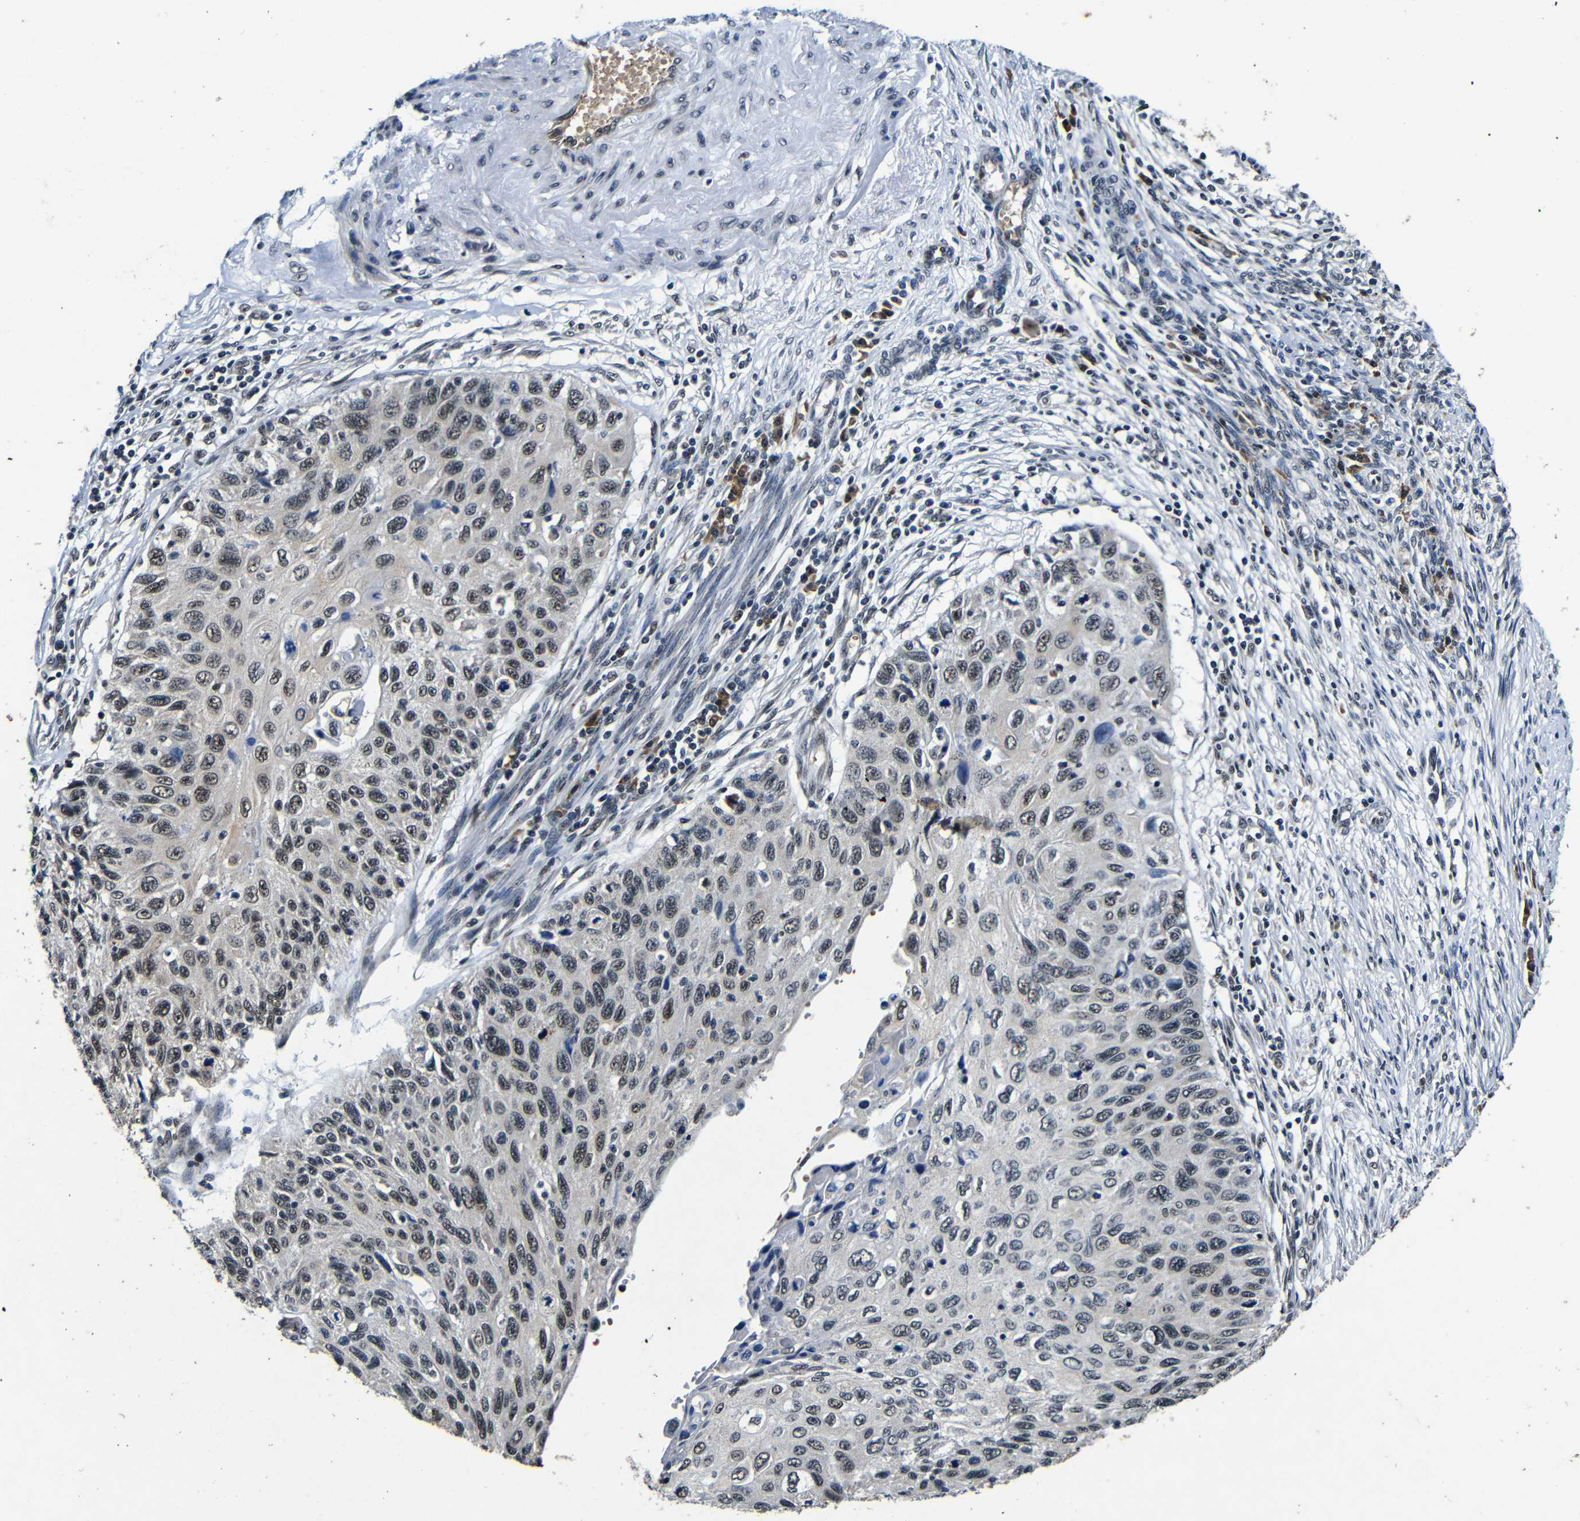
{"staining": {"intensity": "weak", "quantity": ">75%", "location": "nuclear"}, "tissue": "cervical cancer", "cell_type": "Tumor cells", "image_type": "cancer", "snomed": [{"axis": "morphology", "description": "Squamous cell carcinoma, NOS"}, {"axis": "topography", "description": "Cervix"}], "caption": "Immunohistochemistry image of squamous cell carcinoma (cervical) stained for a protein (brown), which reveals low levels of weak nuclear staining in about >75% of tumor cells.", "gene": "FOXD4", "patient": {"sex": "female", "age": 70}}